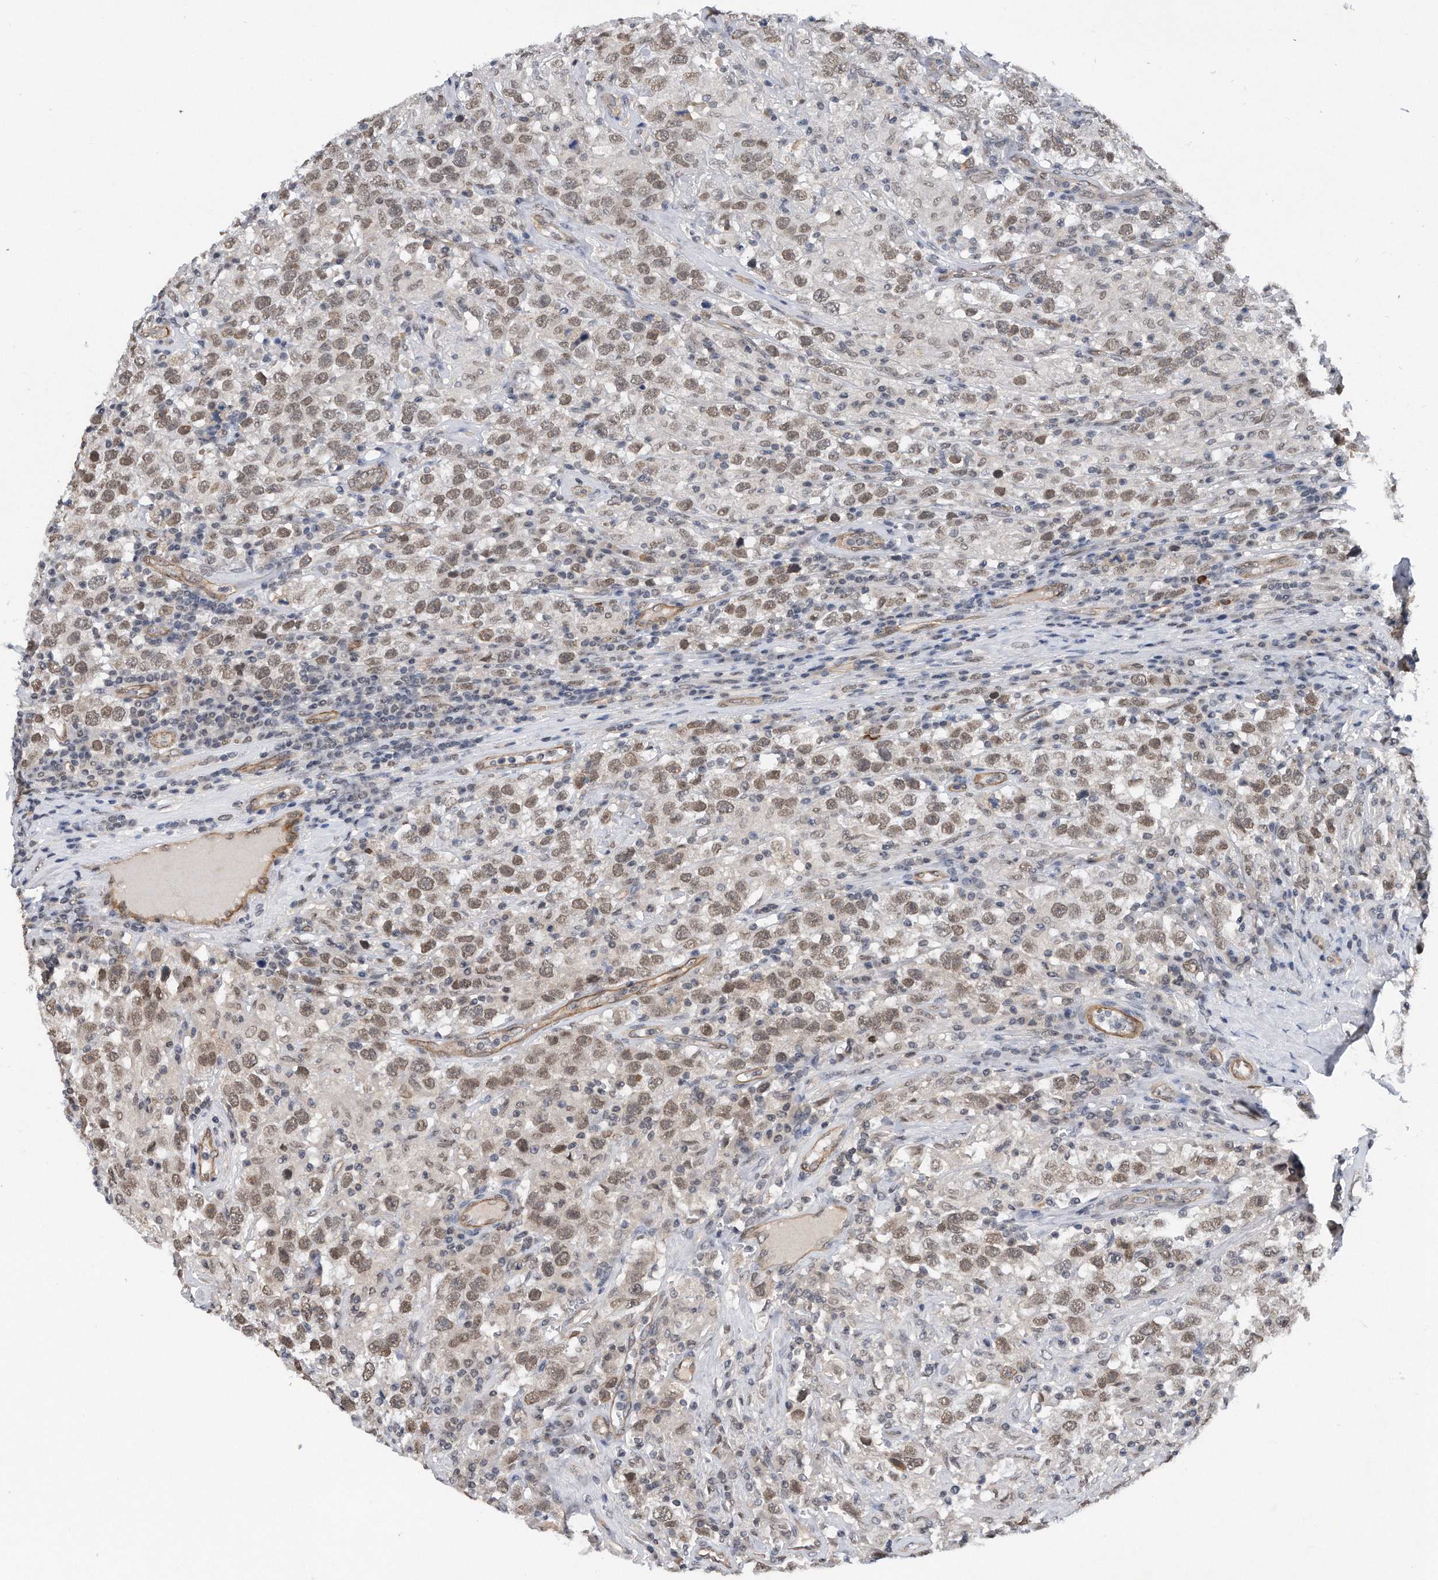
{"staining": {"intensity": "moderate", "quantity": ">75%", "location": "nuclear"}, "tissue": "testis cancer", "cell_type": "Tumor cells", "image_type": "cancer", "snomed": [{"axis": "morphology", "description": "Seminoma, NOS"}, {"axis": "topography", "description": "Testis"}], "caption": "Protein expression by immunohistochemistry (IHC) exhibits moderate nuclear positivity in approximately >75% of tumor cells in testis seminoma. (DAB (3,3'-diaminobenzidine) IHC with brightfield microscopy, high magnification).", "gene": "TP53INP1", "patient": {"sex": "male", "age": 41}}